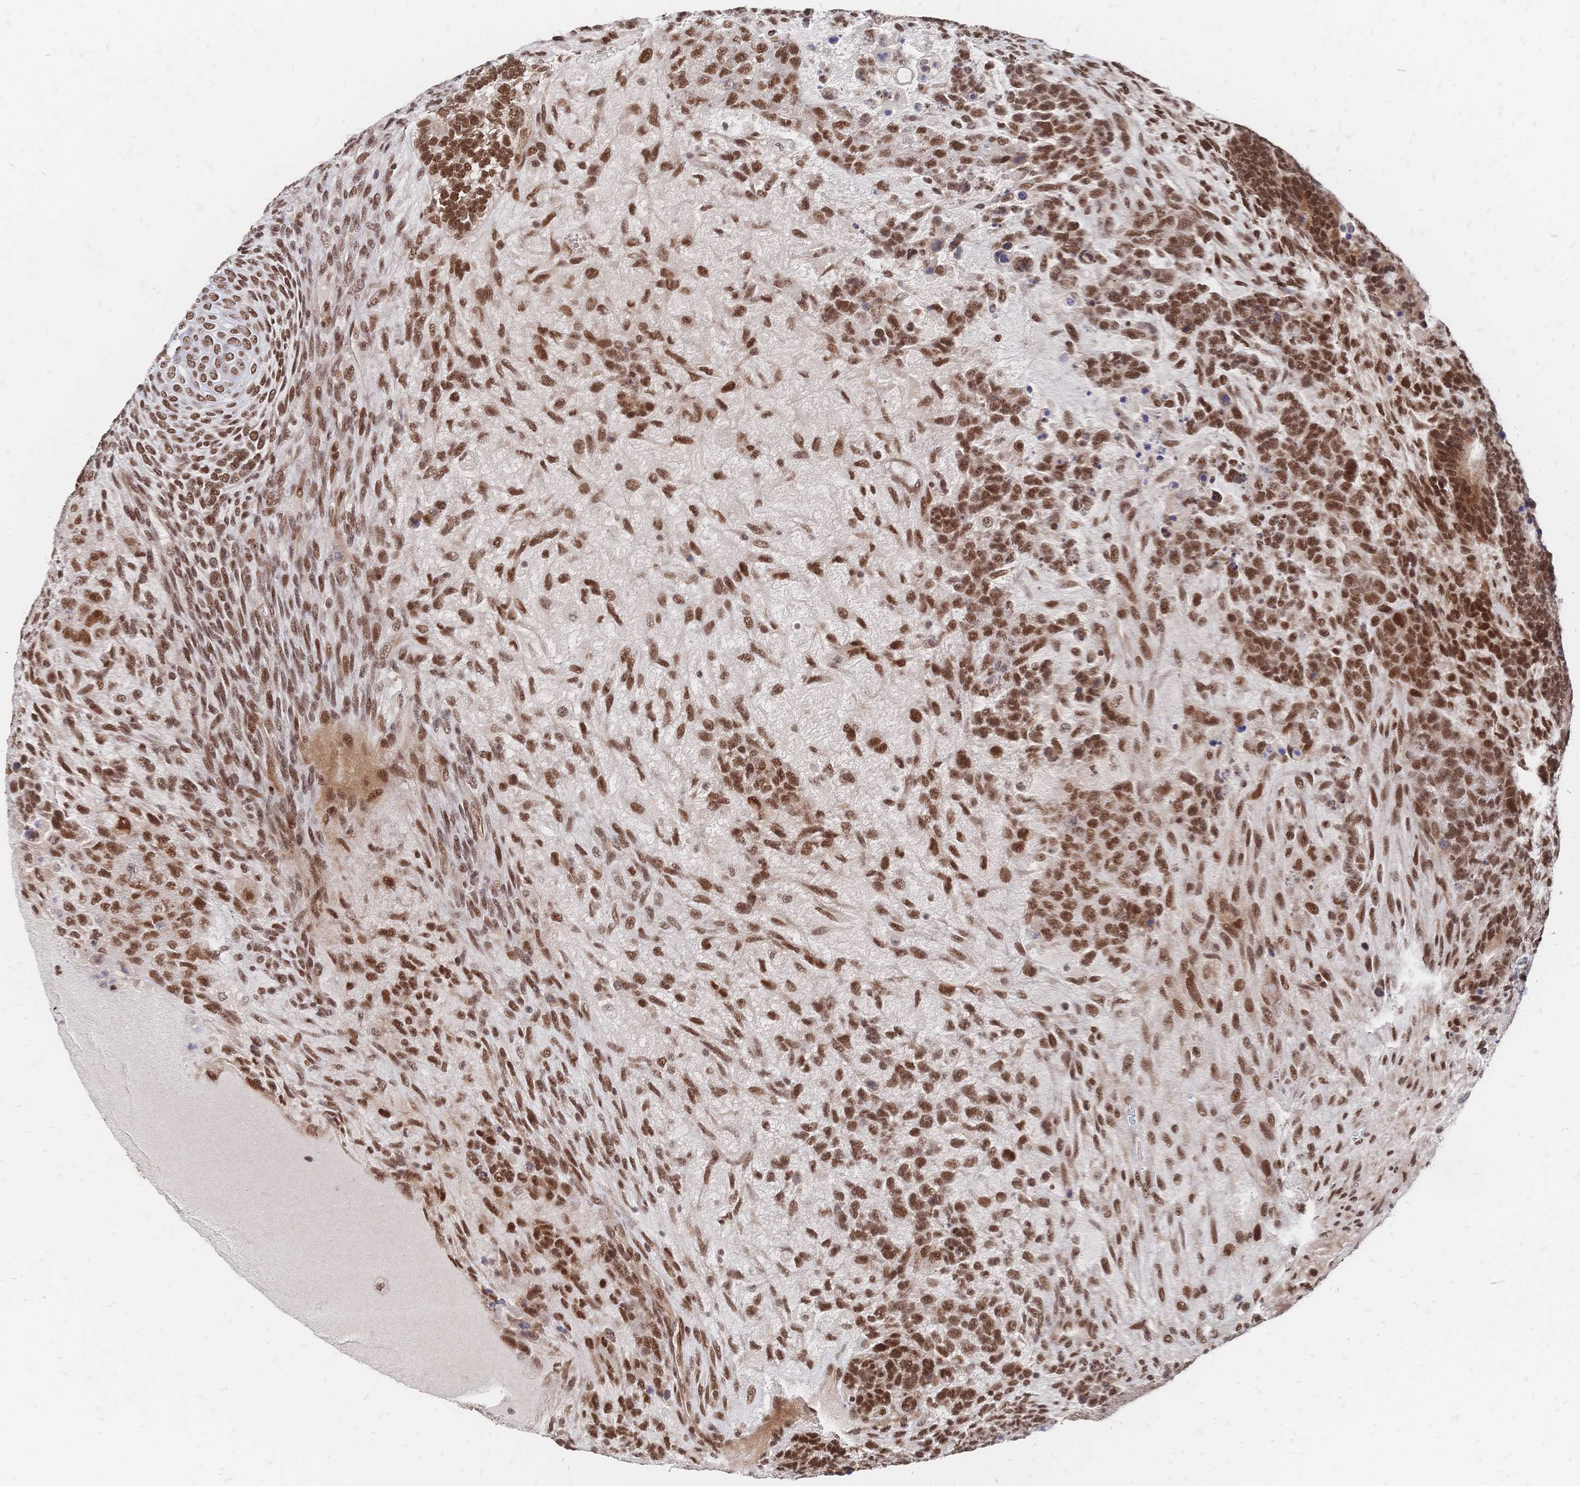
{"staining": {"intensity": "moderate", "quantity": ">75%", "location": "nuclear"}, "tissue": "testis cancer", "cell_type": "Tumor cells", "image_type": "cancer", "snomed": [{"axis": "morphology", "description": "Normal tissue, NOS"}, {"axis": "morphology", "description": "Carcinoma, Embryonal, NOS"}, {"axis": "topography", "description": "Testis"}, {"axis": "topography", "description": "Epididymis"}], "caption": "DAB (3,3'-diaminobenzidine) immunohistochemical staining of human embryonal carcinoma (testis) demonstrates moderate nuclear protein positivity in approximately >75% of tumor cells.", "gene": "NELFA", "patient": {"sex": "male", "age": 23}}